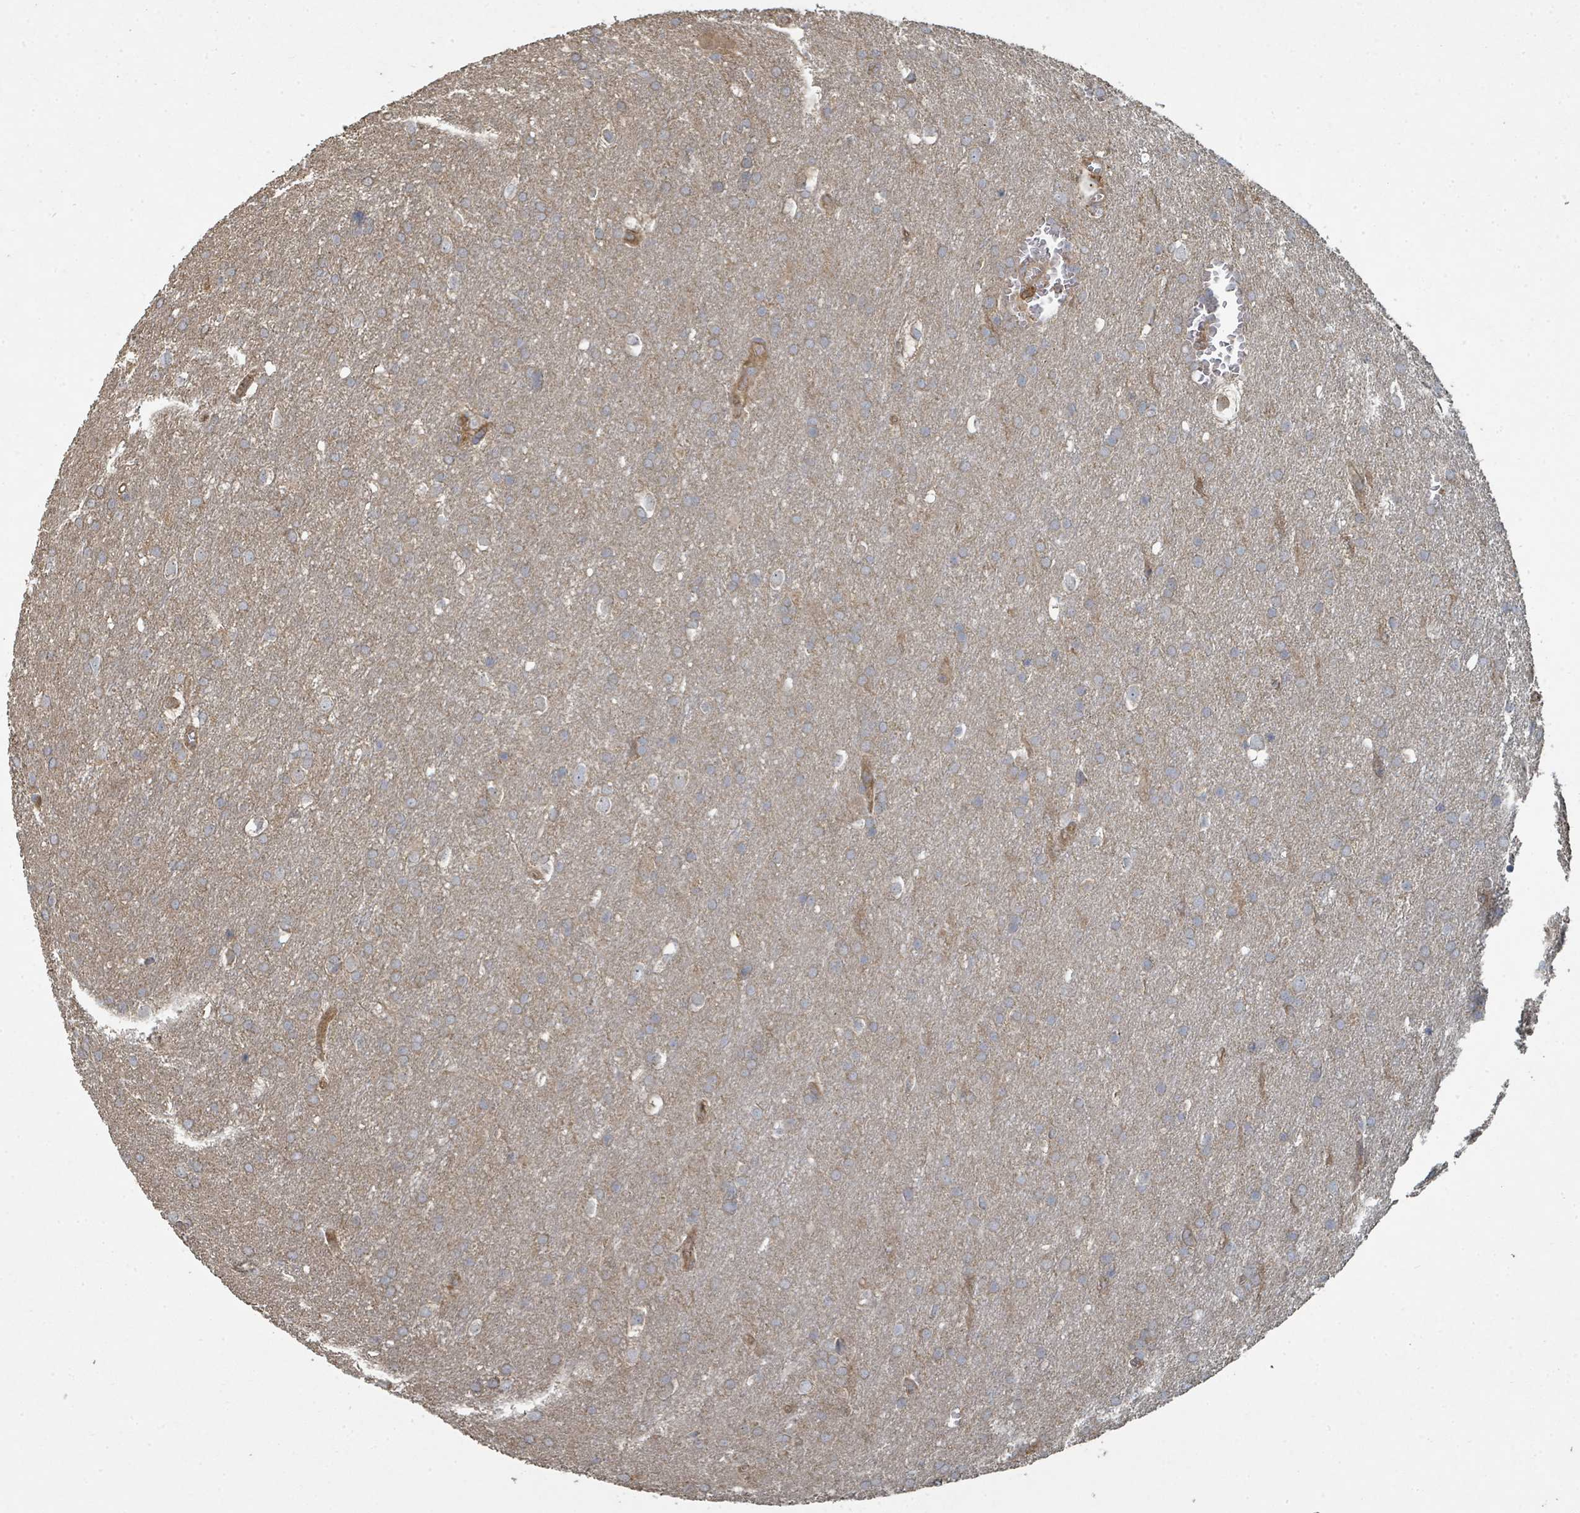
{"staining": {"intensity": "moderate", "quantity": "<25%", "location": "cytoplasmic/membranous"}, "tissue": "glioma", "cell_type": "Tumor cells", "image_type": "cancer", "snomed": [{"axis": "morphology", "description": "Glioma, malignant, Low grade"}, {"axis": "topography", "description": "Brain"}], "caption": "Tumor cells reveal low levels of moderate cytoplasmic/membranous positivity in approximately <25% of cells in human glioma.", "gene": "WDFY1", "patient": {"sex": "female", "age": 32}}